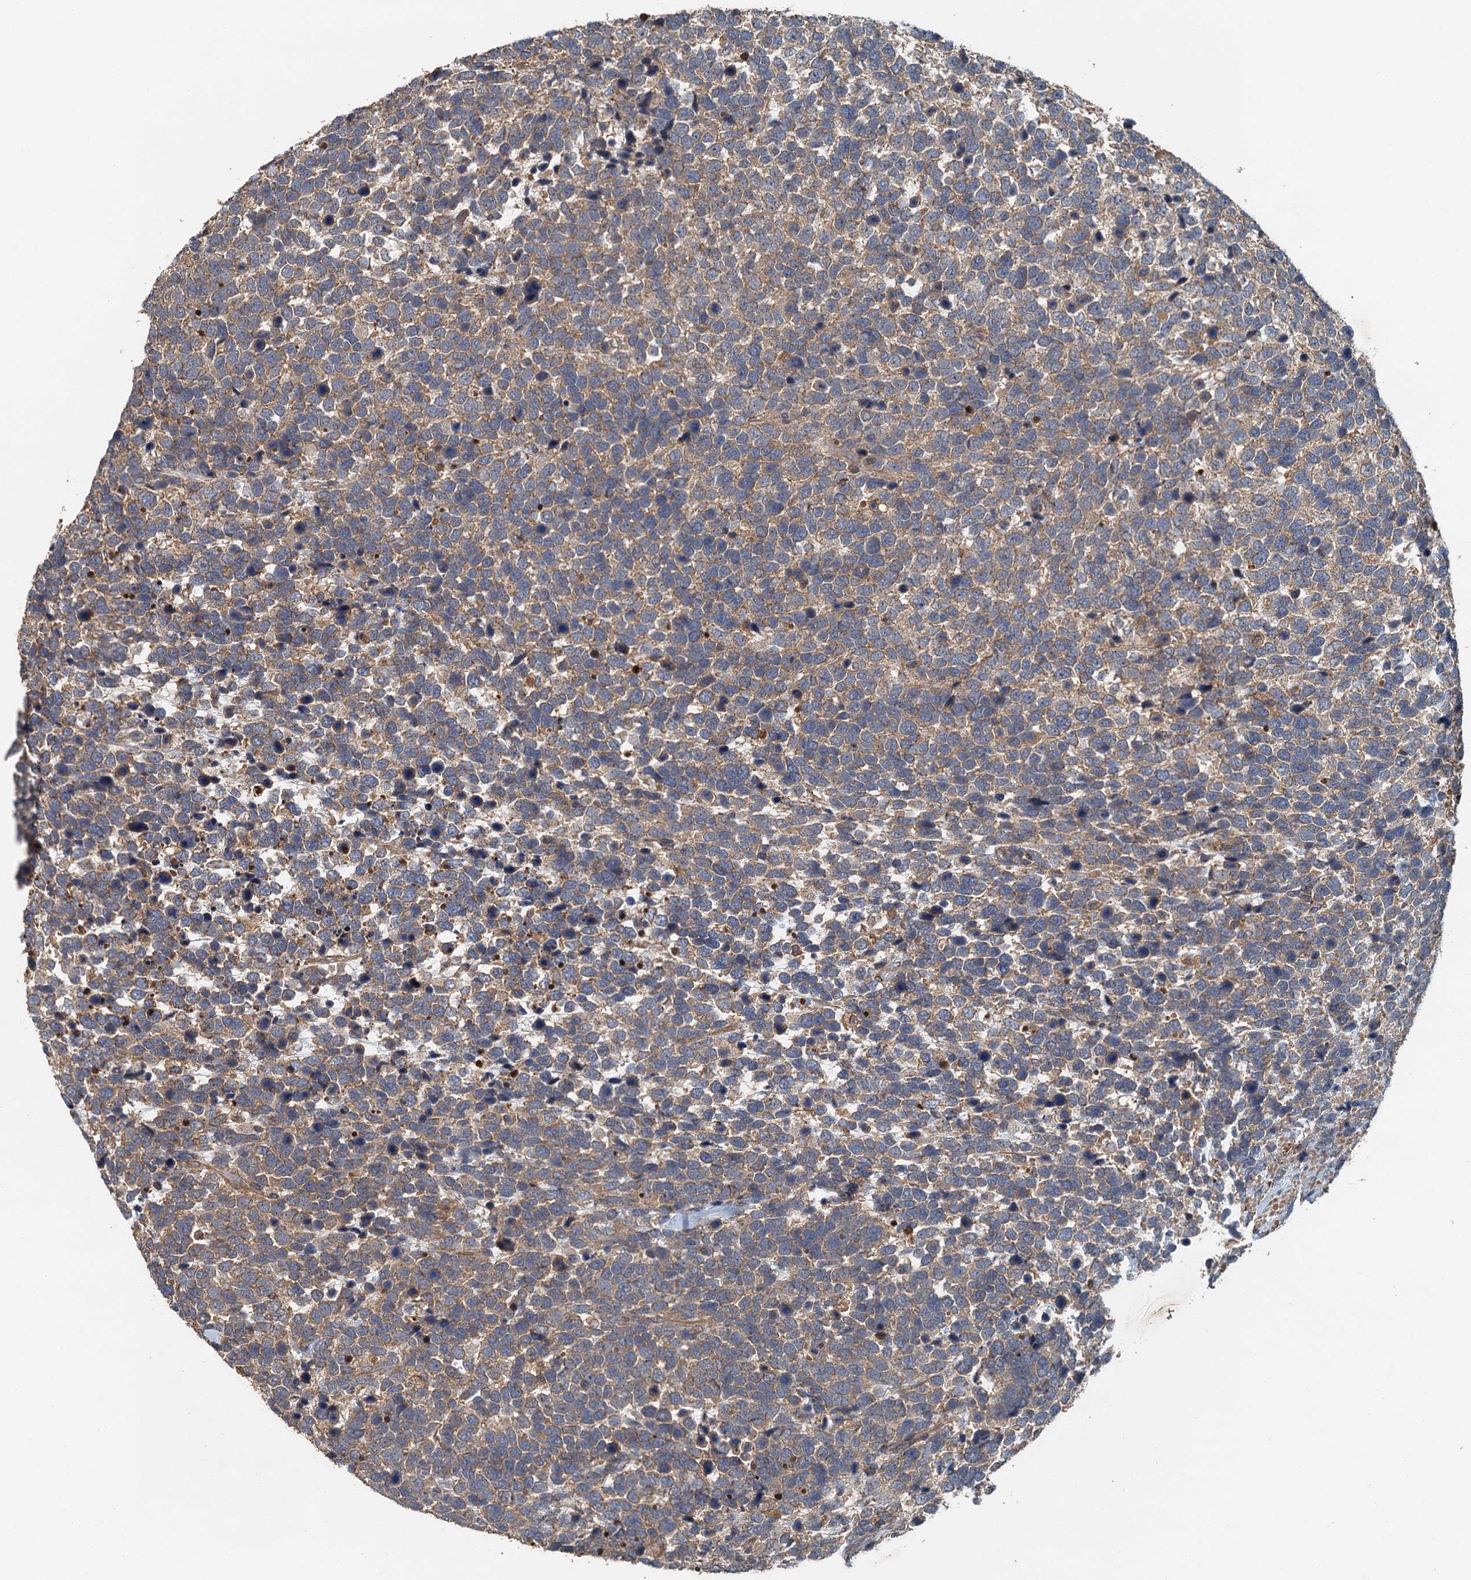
{"staining": {"intensity": "moderate", "quantity": ">75%", "location": "cytoplasmic/membranous"}, "tissue": "urothelial cancer", "cell_type": "Tumor cells", "image_type": "cancer", "snomed": [{"axis": "morphology", "description": "Urothelial carcinoma, High grade"}, {"axis": "topography", "description": "Urinary bladder"}], "caption": "High-grade urothelial carcinoma was stained to show a protein in brown. There is medium levels of moderate cytoplasmic/membranous positivity in about >75% of tumor cells.", "gene": "BORCS5", "patient": {"sex": "female", "age": 82}}